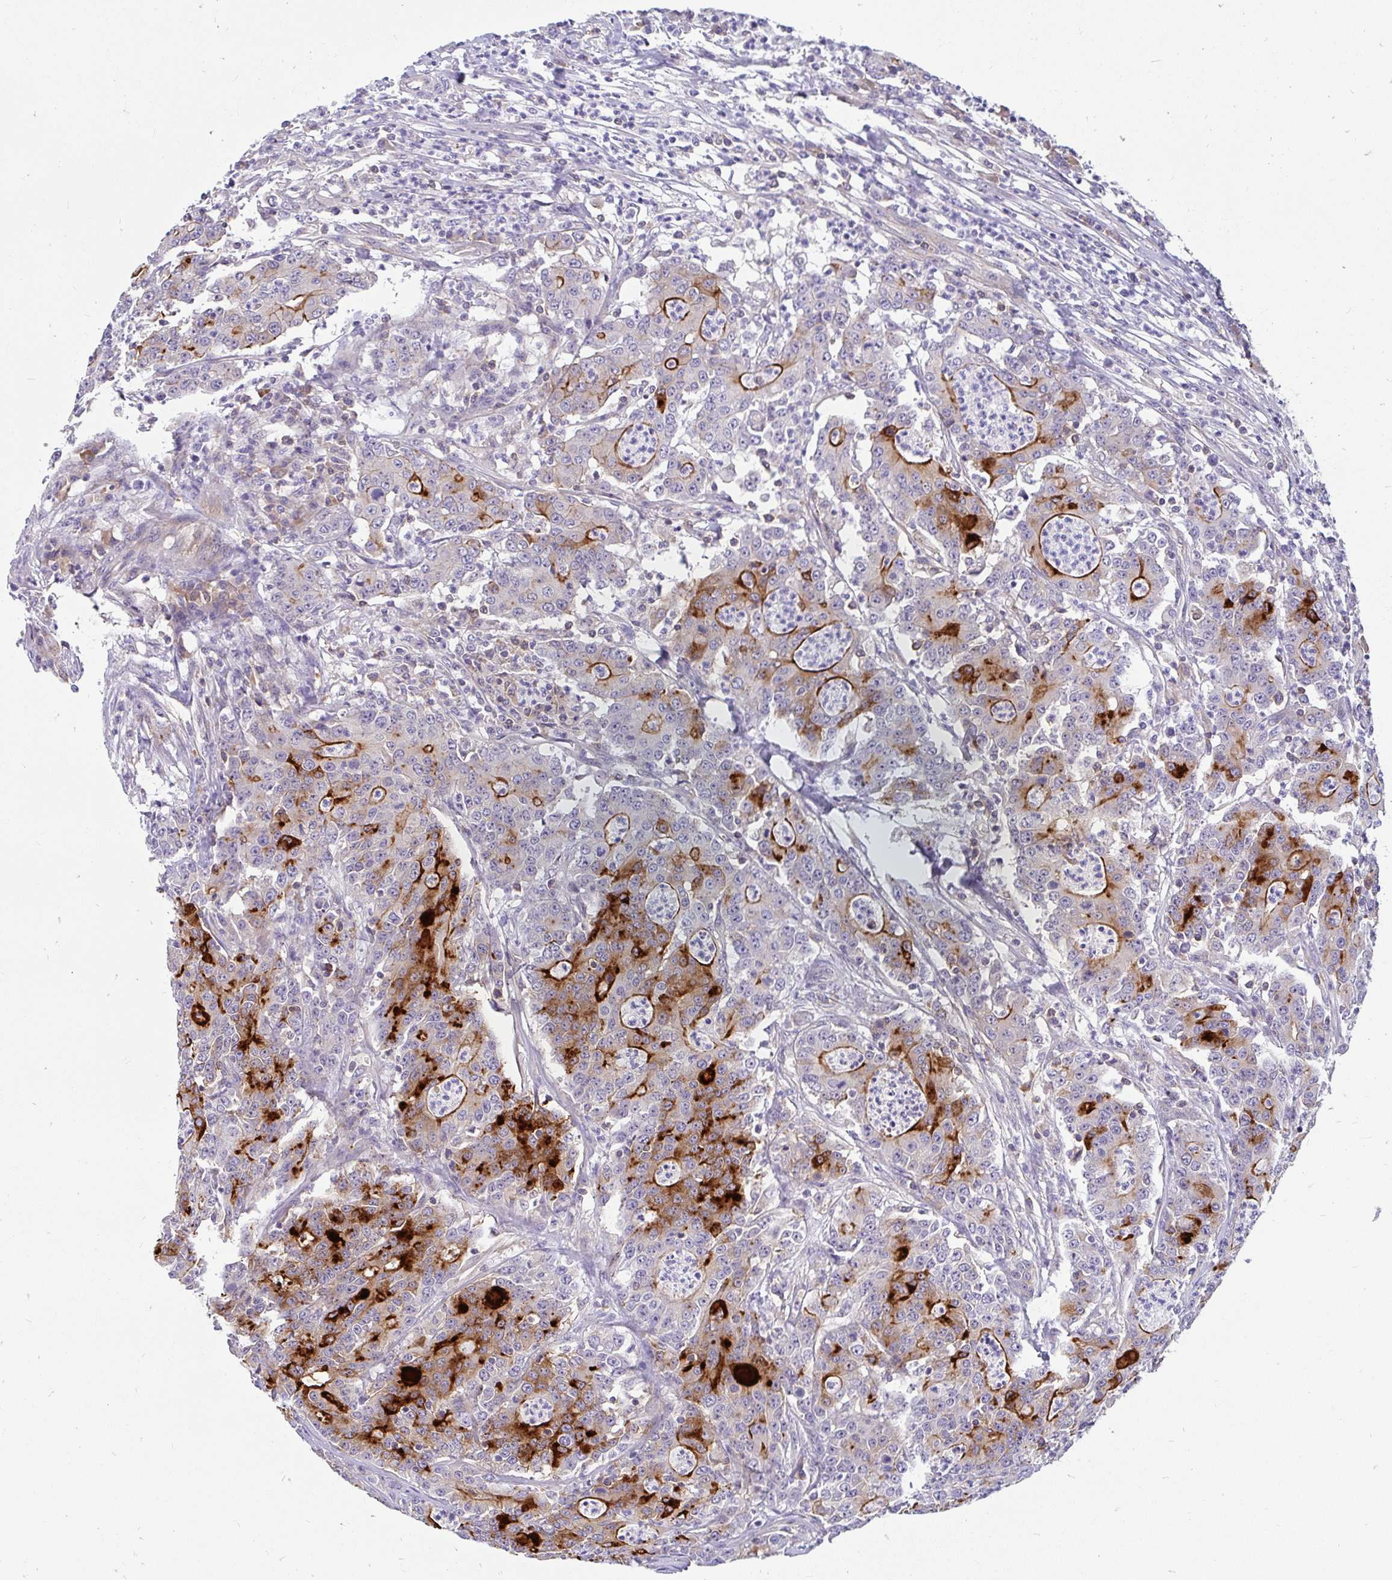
{"staining": {"intensity": "strong", "quantity": "25%-75%", "location": "cytoplasmic/membranous"}, "tissue": "colorectal cancer", "cell_type": "Tumor cells", "image_type": "cancer", "snomed": [{"axis": "morphology", "description": "Adenocarcinoma, NOS"}, {"axis": "topography", "description": "Colon"}], "caption": "Adenocarcinoma (colorectal) stained with DAB immunohistochemistry reveals high levels of strong cytoplasmic/membranous staining in about 25%-75% of tumor cells.", "gene": "LRRC26", "patient": {"sex": "male", "age": 83}}